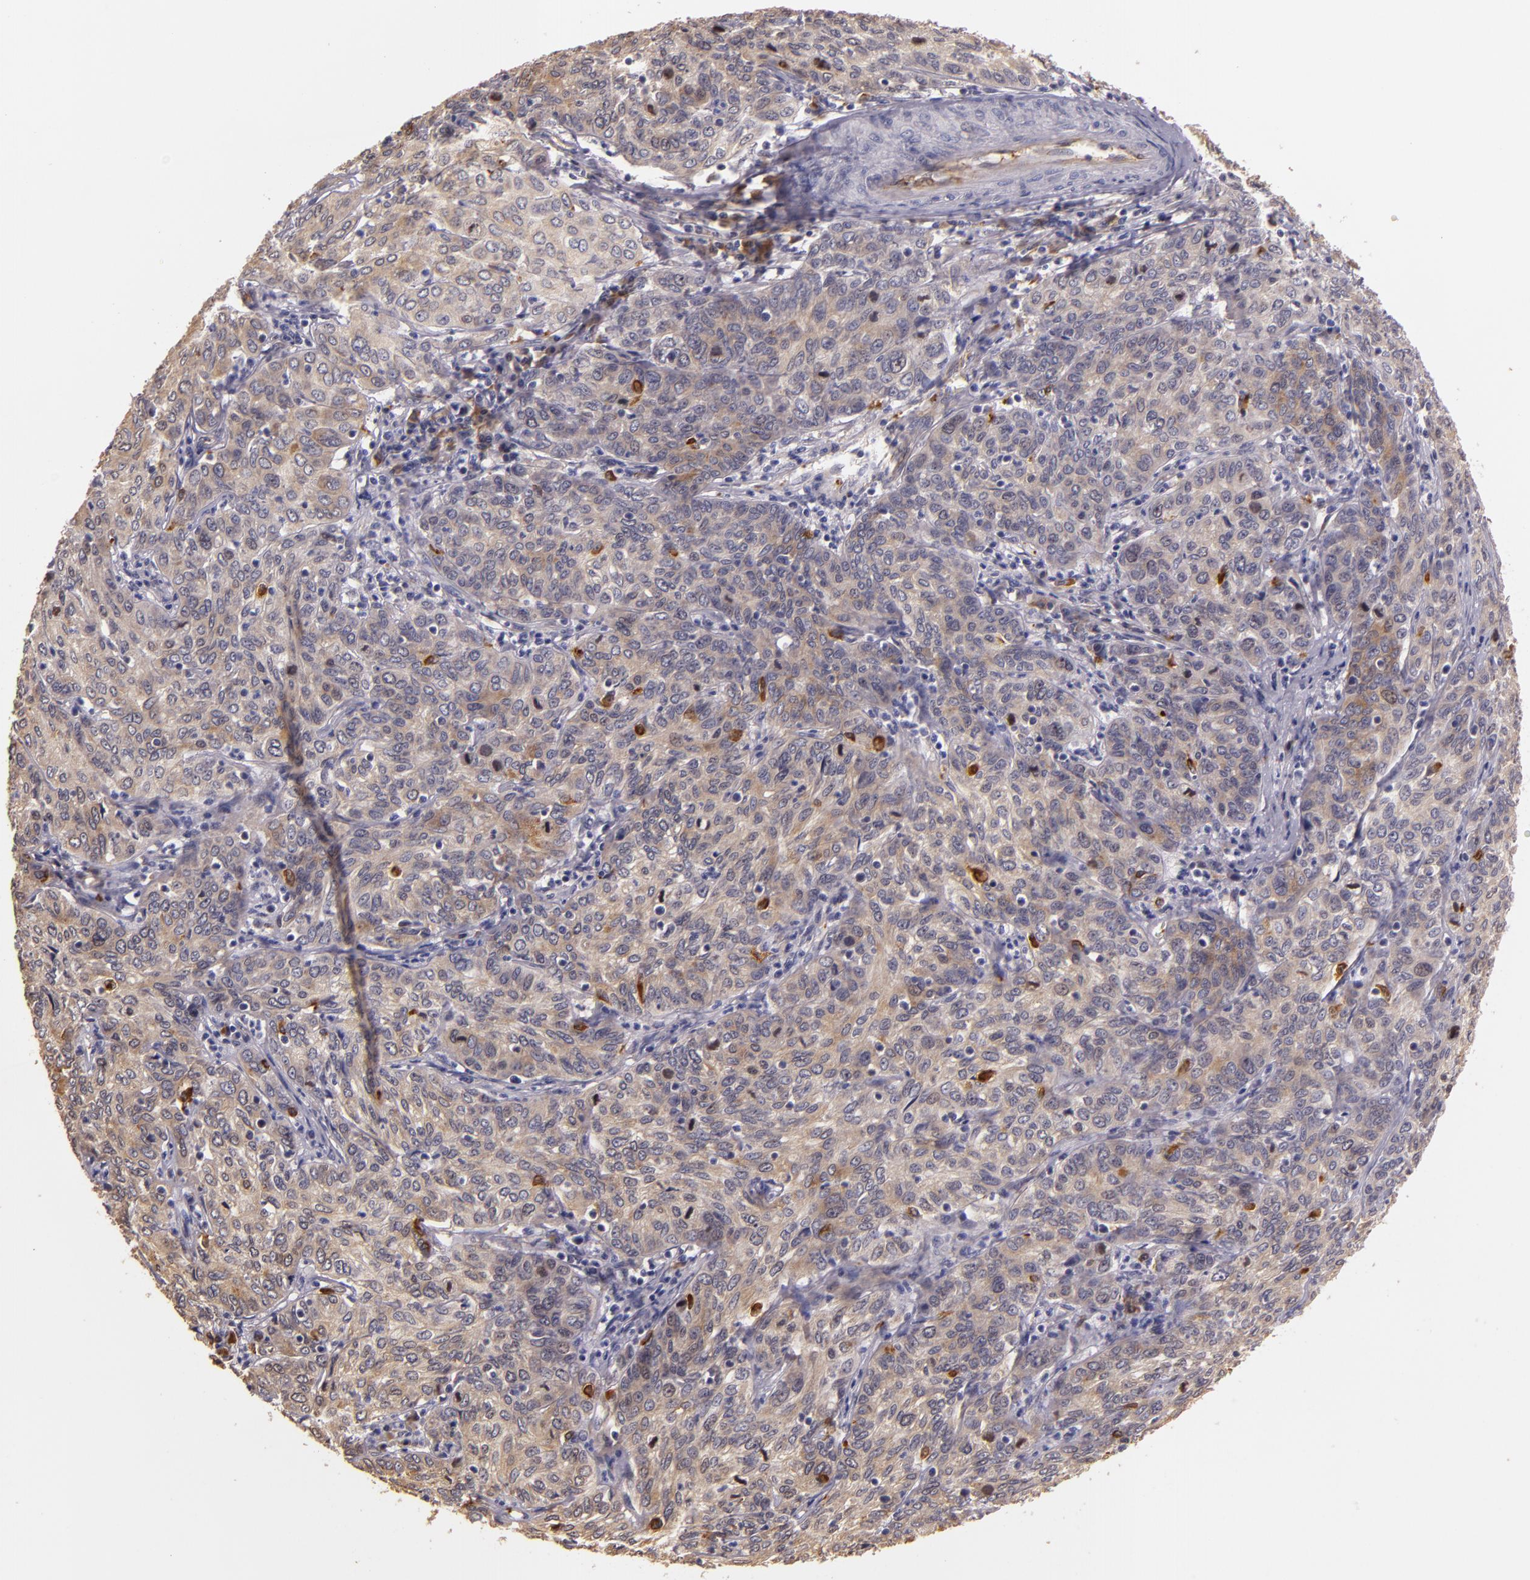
{"staining": {"intensity": "weak", "quantity": "25%-75%", "location": "cytoplasmic/membranous"}, "tissue": "cervical cancer", "cell_type": "Tumor cells", "image_type": "cancer", "snomed": [{"axis": "morphology", "description": "Squamous cell carcinoma, NOS"}, {"axis": "topography", "description": "Cervix"}], "caption": "A micrograph of human cervical squamous cell carcinoma stained for a protein displays weak cytoplasmic/membranous brown staining in tumor cells.", "gene": "SYTL4", "patient": {"sex": "female", "age": 38}}